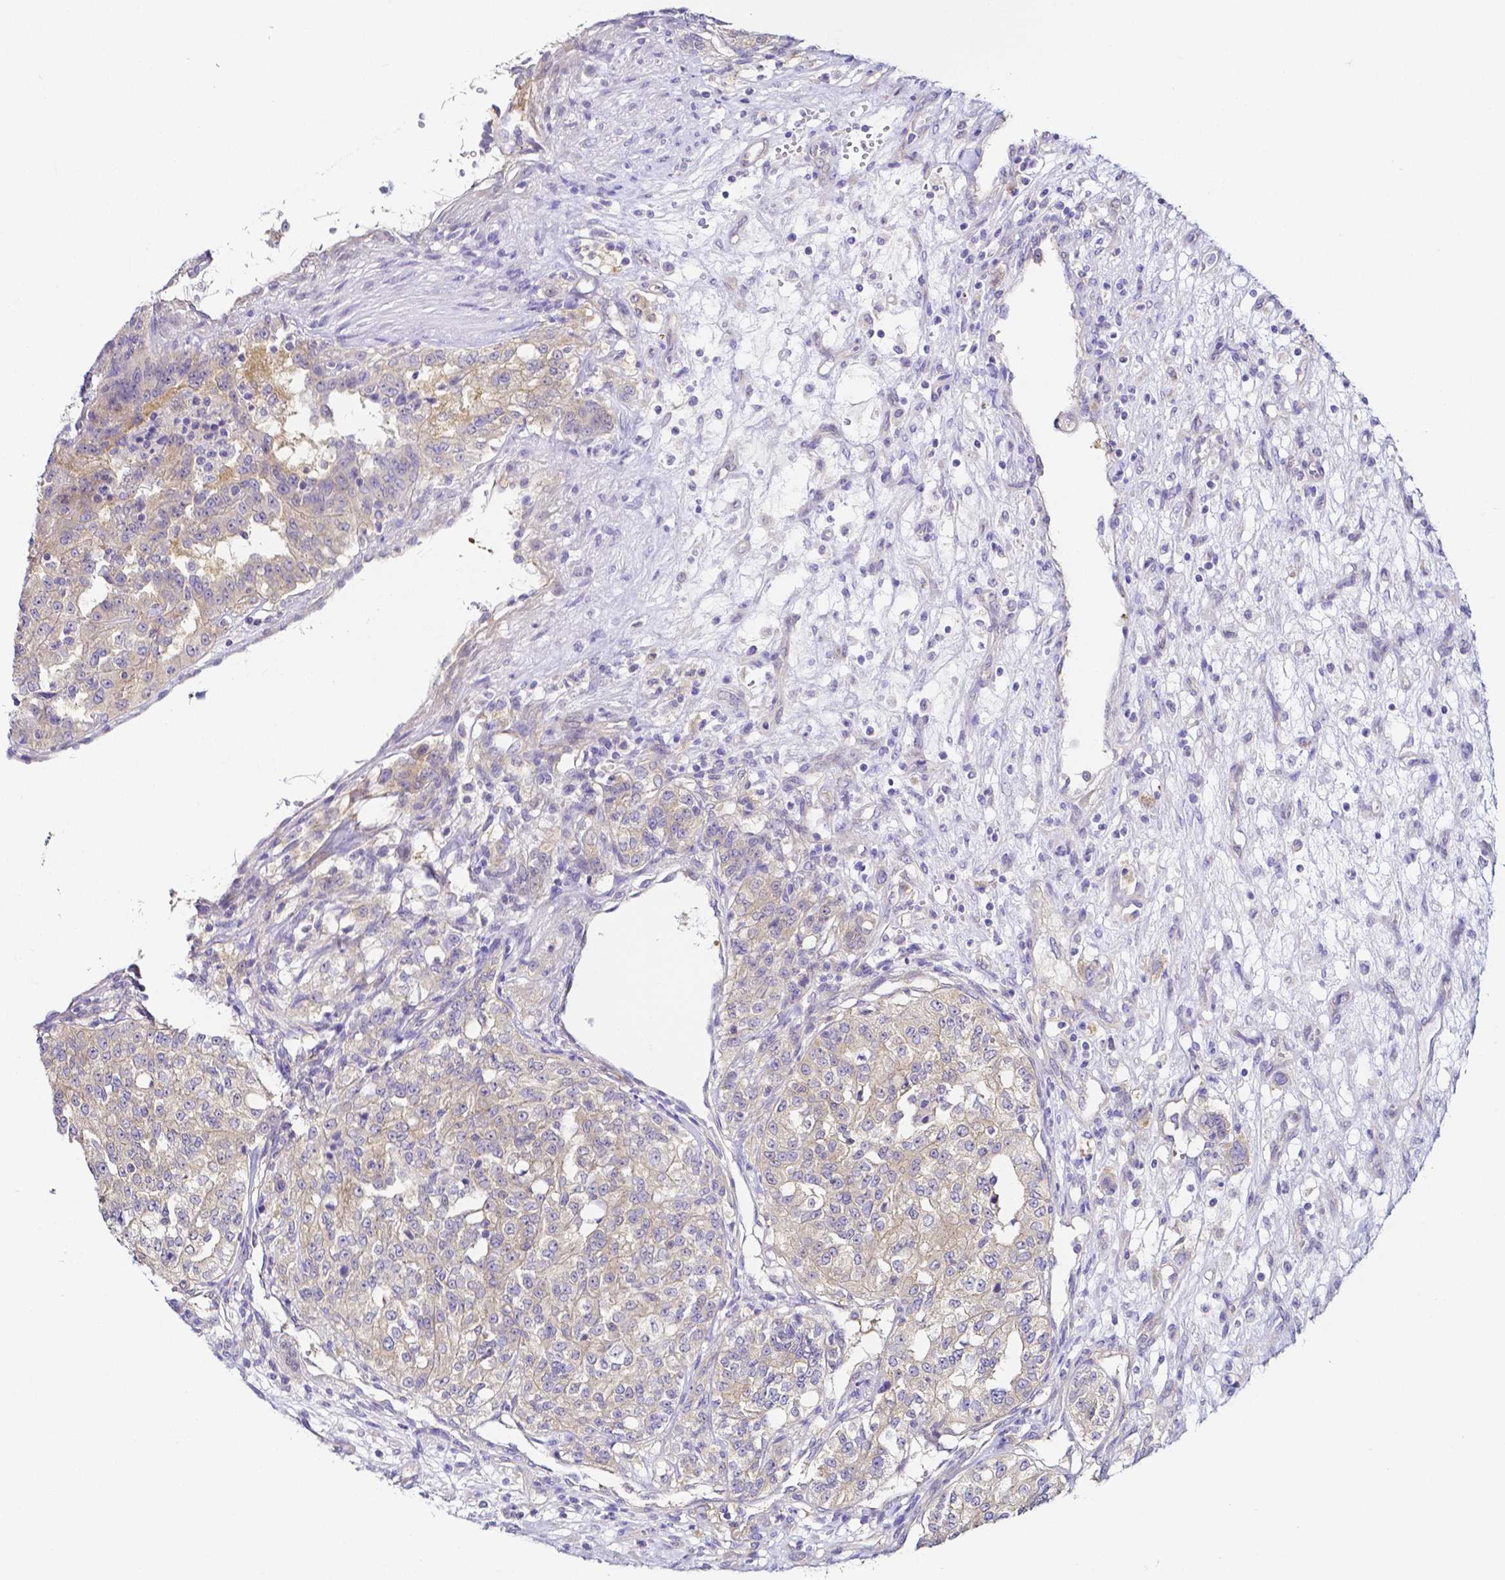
{"staining": {"intensity": "weak", "quantity": "25%-75%", "location": "cytoplasmic/membranous"}, "tissue": "renal cancer", "cell_type": "Tumor cells", "image_type": "cancer", "snomed": [{"axis": "morphology", "description": "Adenocarcinoma, NOS"}, {"axis": "topography", "description": "Kidney"}], "caption": "Renal cancer stained with immunohistochemistry displays weak cytoplasmic/membranous staining in approximately 25%-75% of tumor cells. (DAB IHC, brown staining for protein, blue staining for nuclei).", "gene": "PKP3", "patient": {"sex": "female", "age": 63}}